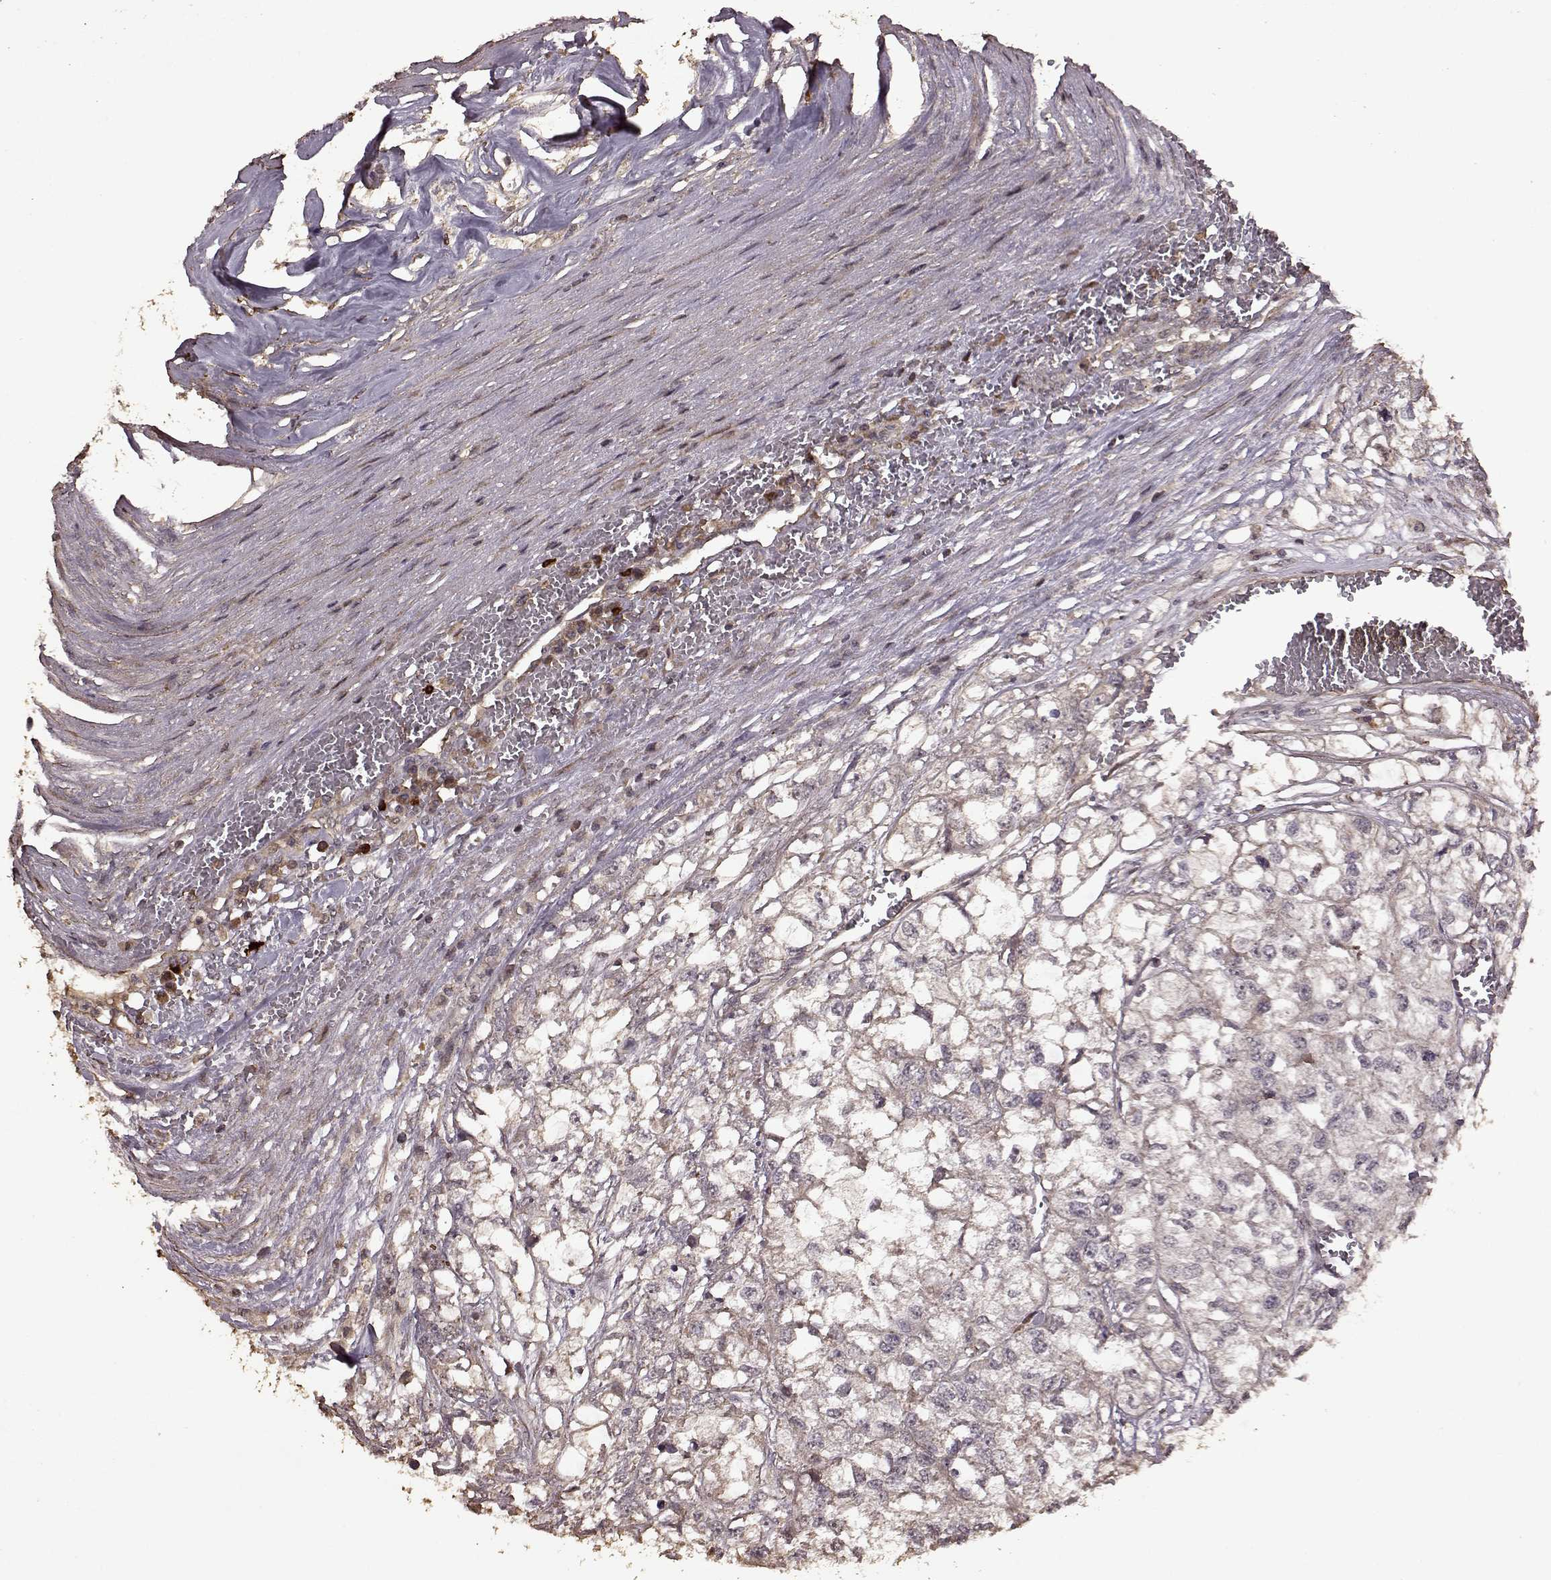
{"staining": {"intensity": "negative", "quantity": "none", "location": "none"}, "tissue": "renal cancer", "cell_type": "Tumor cells", "image_type": "cancer", "snomed": [{"axis": "morphology", "description": "Adenocarcinoma, NOS"}, {"axis": "topography", "description": "Kidney"}], "caption": "Renal cancer (adenocarcinoma) stained for a protein using immunohistochemistry (IHC) displays no expression tumor cells.", "gene": "FBXW11", "patient": {"sex": "male", "age": 56}}